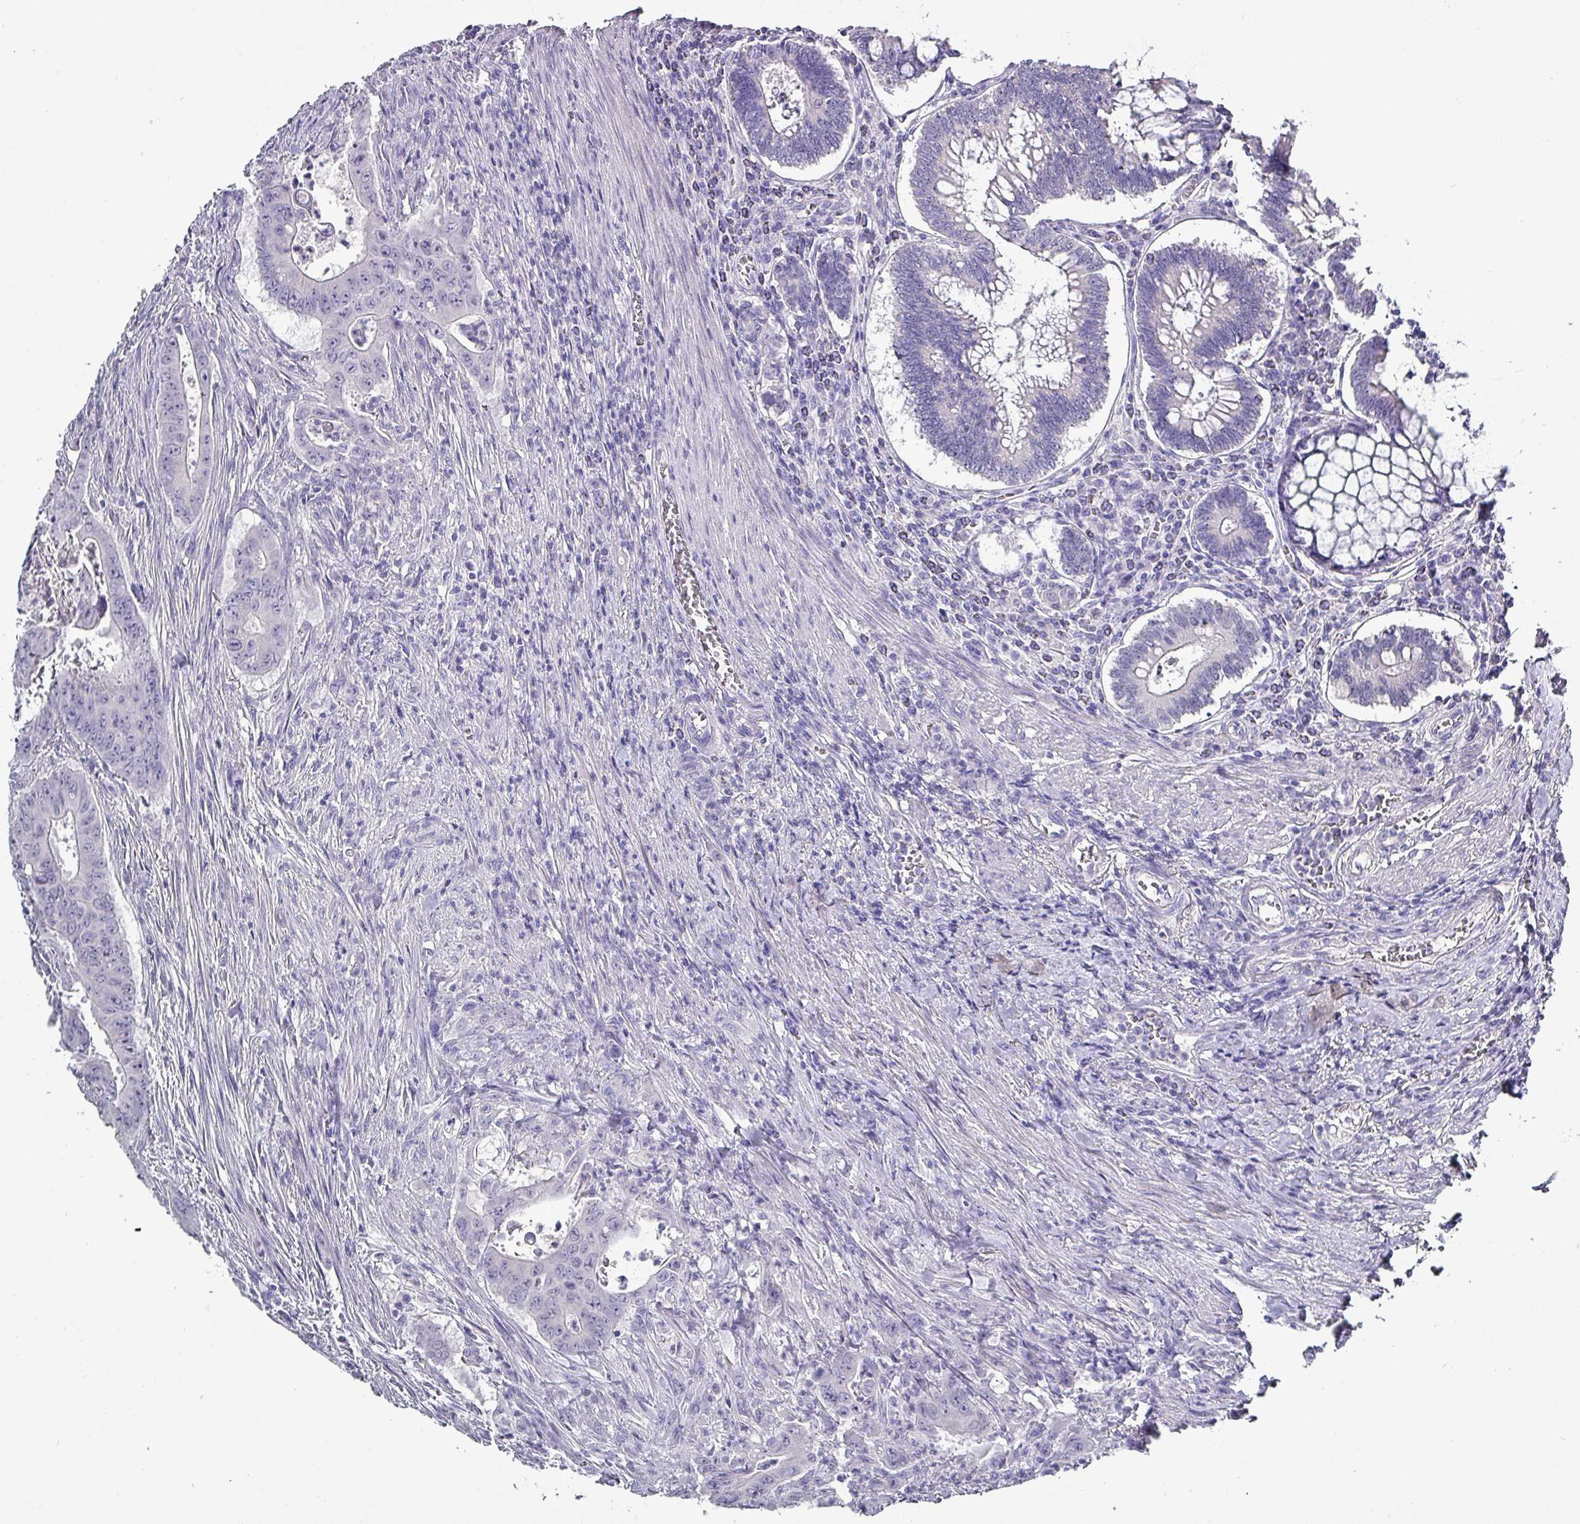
{"staining": {"intensity": "negative", "quantity": "none", "location": "none"}, "tissue": "colorectal cancer", "cell_type": "Tumor cells", "image_type": "cancer", "snomed": [{"axis": "morphology", "description": "Adenocarcinoma, NOS"}, {"axis": "topography", "description": "Rectum"}], "caption": "Colorectal cancer (adenocarcinoma) was stained to show a protein in brown. There is no significant staining in tumor cells.", "gene": "INS-IGF2", "patient": {"sex": "female", "age": 75}}